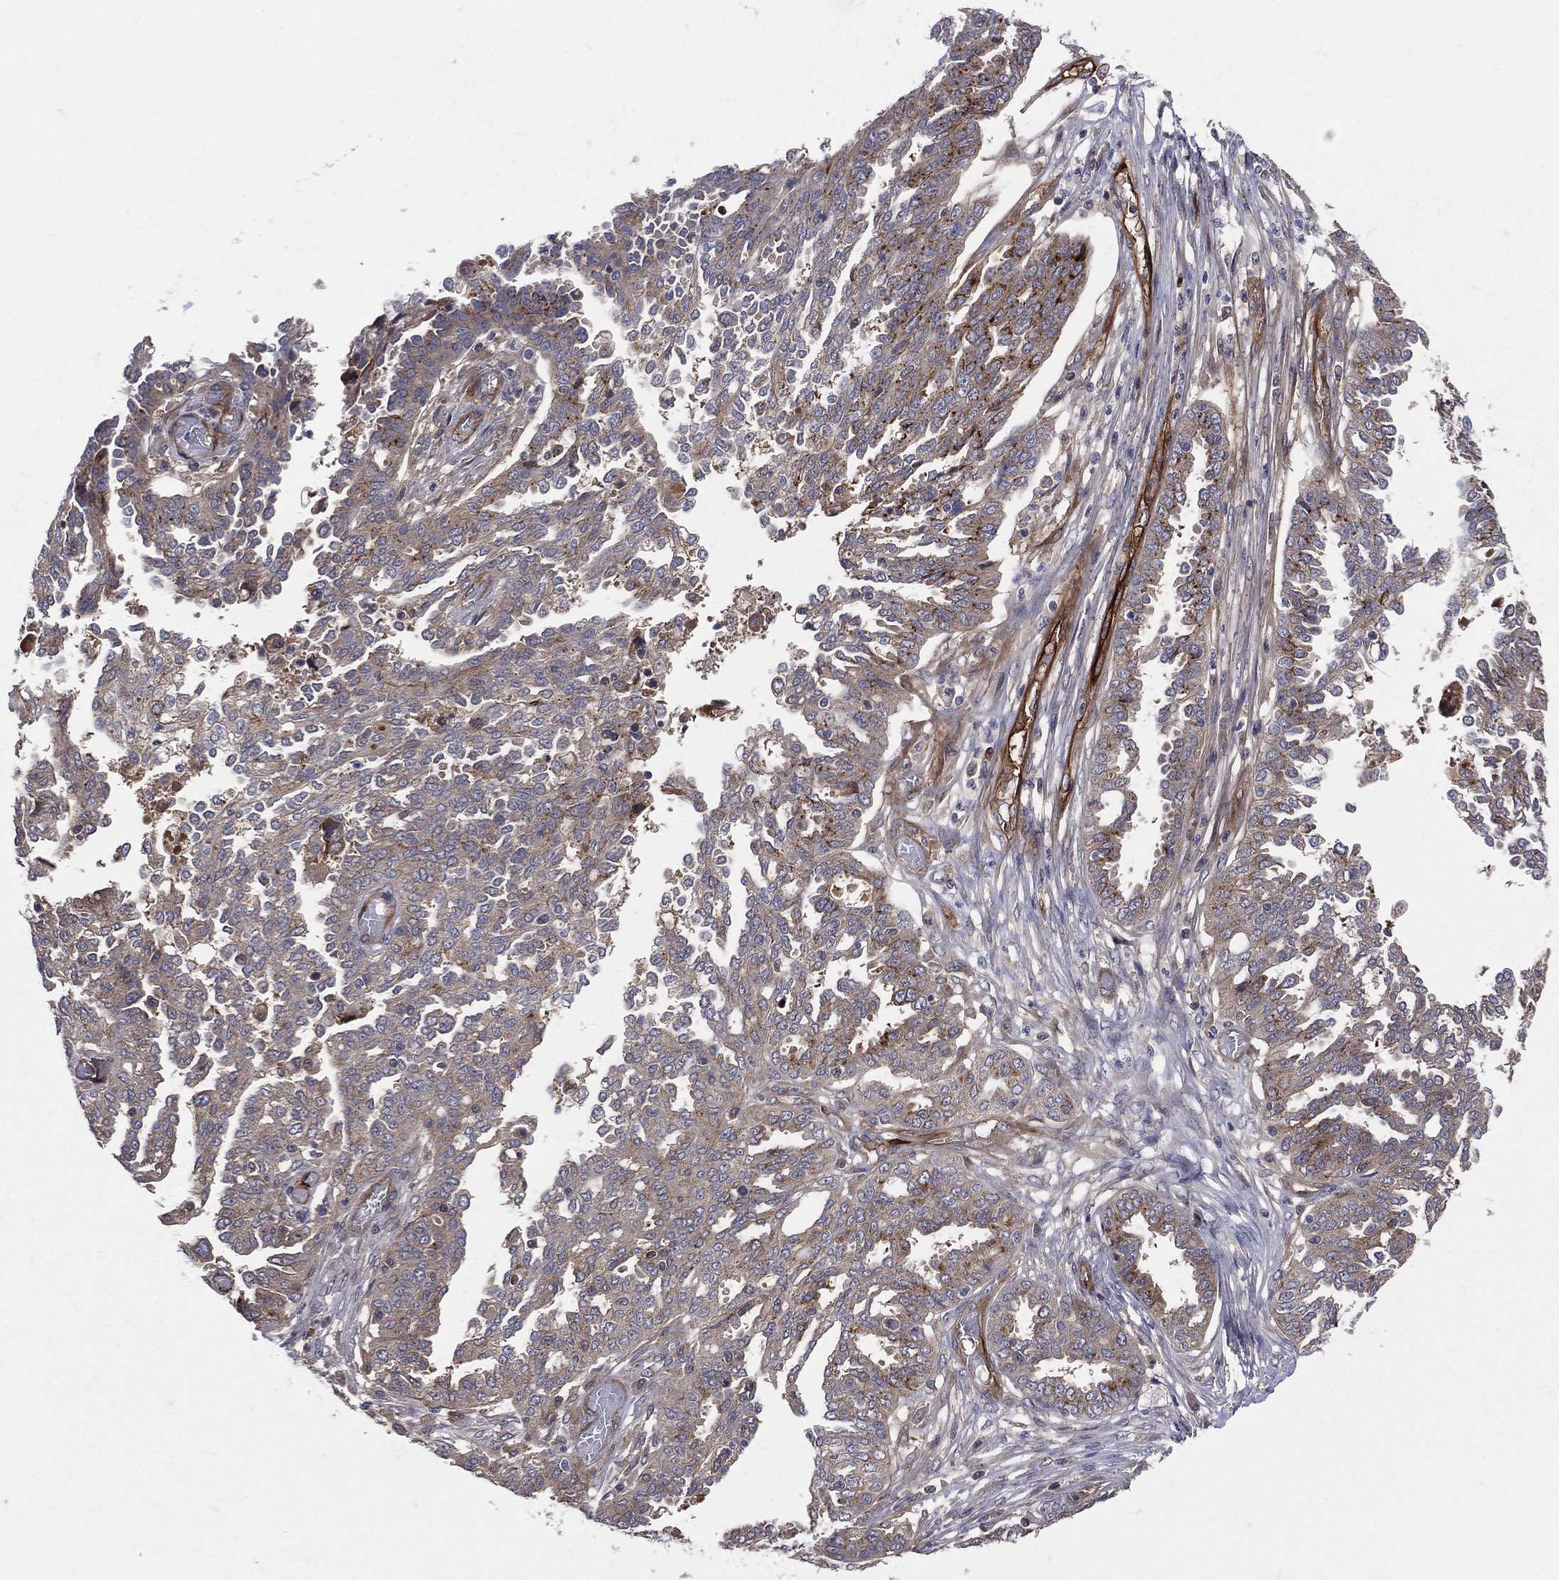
{"staining": {"intensity": "weak", "quantity": ">75%", "location": "cytoplasmic/membranous"}, "tissue": "ovarian cancer", "cell_type": "Tumor cells", "image_type": "cancer", "snomed": [{"axis": "morphology", "description": "Cystadenocarcinoma, serous, NOS"}, {"axis": "topography", "description": "Ovary"}], "caption": "Ovarian cancer (serous cystadenocarcinoma) stained with immunohistochemistry (IHC) exhibits weak cytoplasmic/membranous staining in approximately >75% of tumor cells.", "gene": "ENTPD1", "patient": {"sex": "female", "age": 67}}